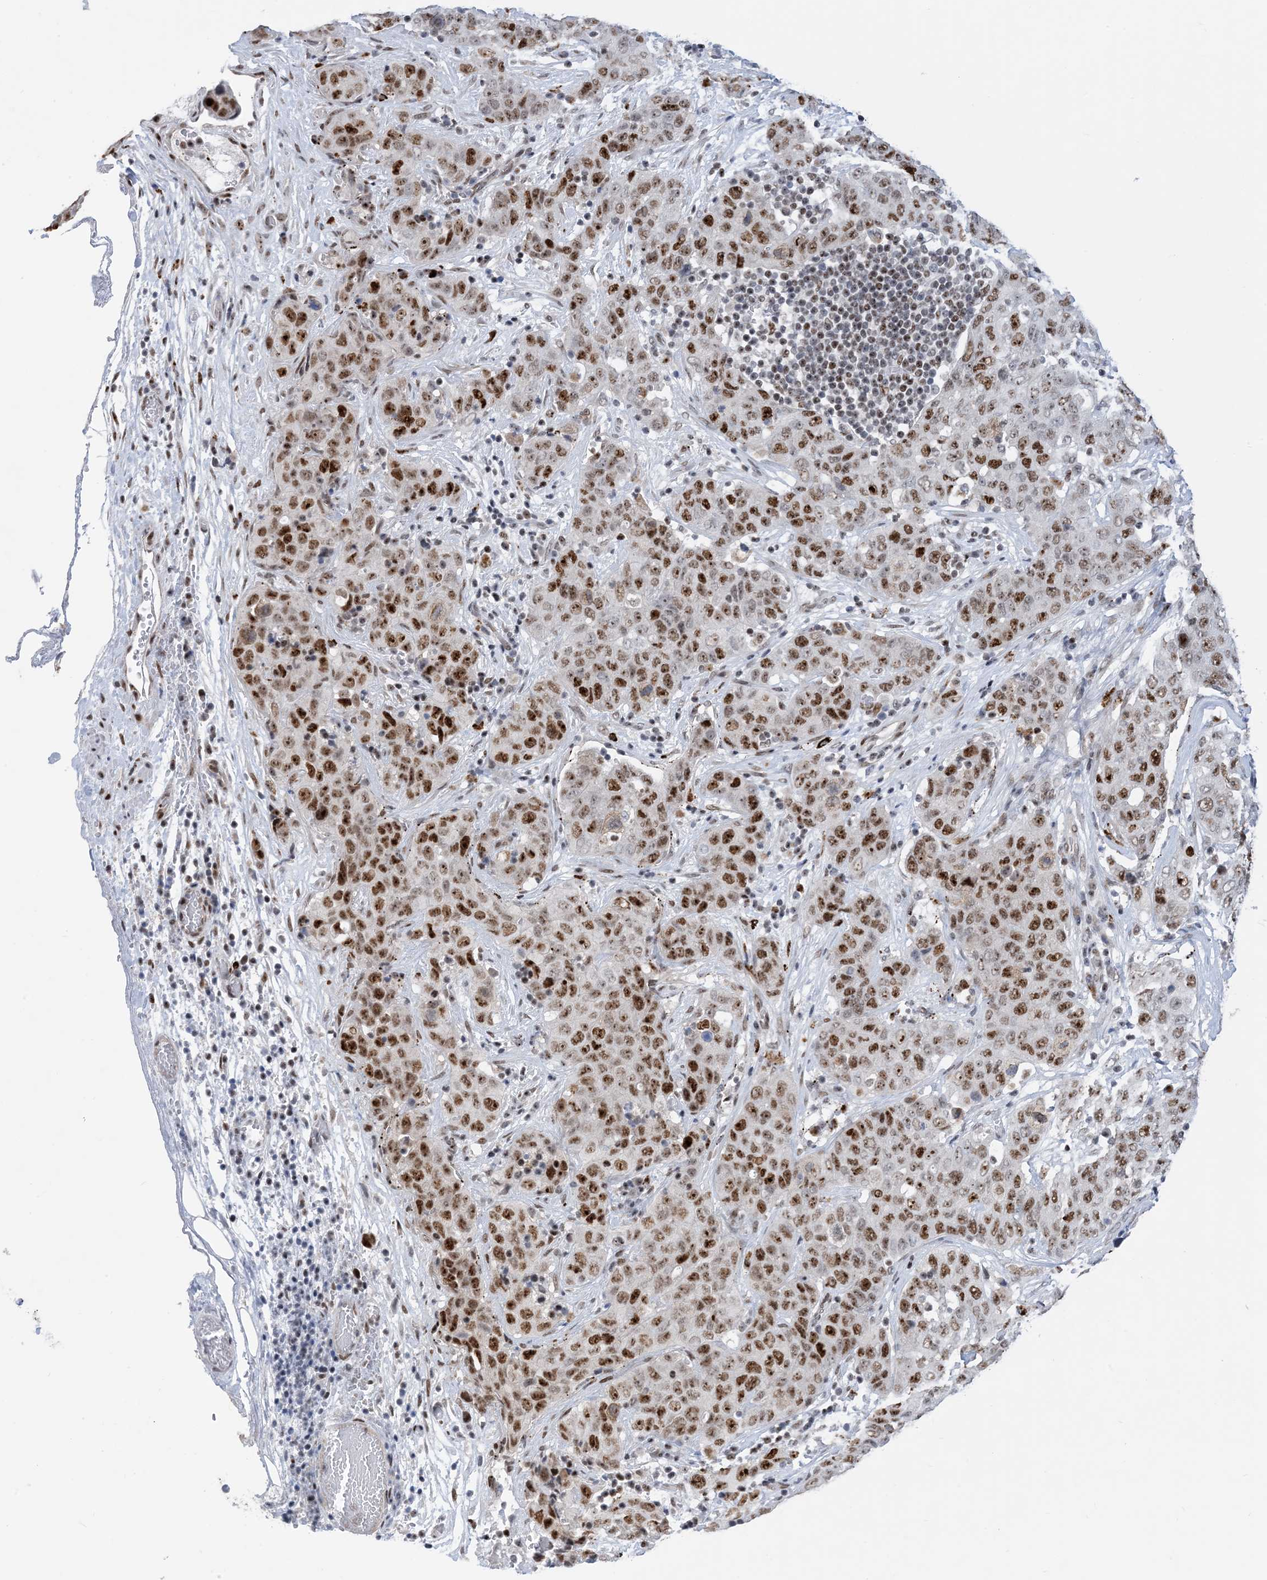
{"staining": {"intensity": "moderate", "quantity": ">75%", "location": "nuclear"}, "tissue": "stomach cancer", "cell_type": "Tumor cells", "image_type": "cancer", "snomed": [{"axis": "morphology", "description": "Normal tissue, NOS"}, {"axis": "morphology", "description": "Adenocarcinoma, NOS"}, {"axis": "topography", "description": "Lymph node"}, {"axis": "topography", "description": "Stomach"}], "caption": "There is medium levels of moderate nuclear staining in tumor cells of adenocarcinoma (stomach), as demonstrated by immunohistochemical staining (brown color).", "gene": "TSPYL1", "patient": {"sex": "male", "age": 48}}